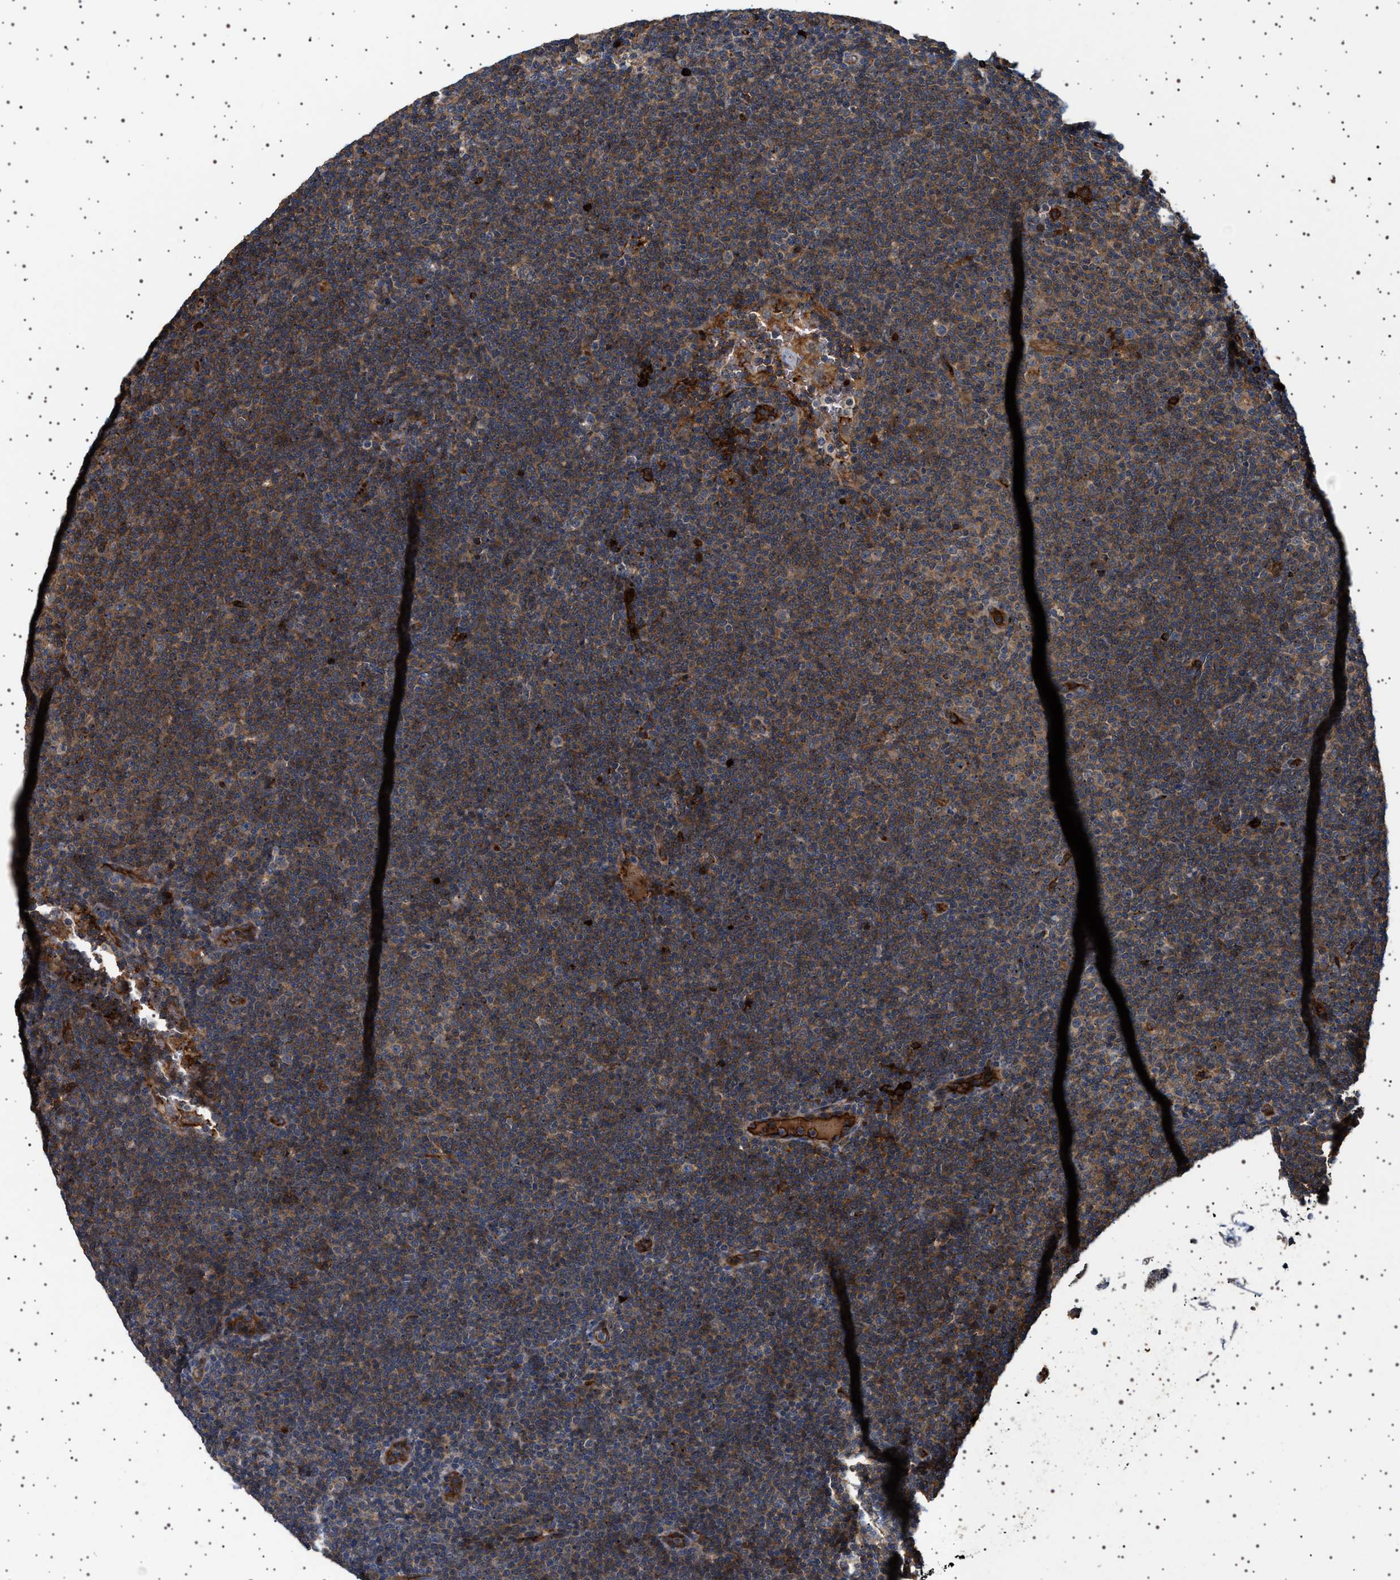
{"staining": {"intensity": "moderate", "quantity": ">75%", "location": "cytoplasmic/membranous"}, "tissue": "lymphoma", "cell_type": "Tumor cells", "image_type": "cancer", "snomed": [{"axis": "morphology", "description": "Malignant lymphoma, non-Hodgkin's type, Low grade"}, {"axis": "topography", "description": "Lymph node"}], "caption": "Lymphoma tissue reveals moderate cytoplasmic/membranous expression in about >75% of tumor cells", "gene": "FICD", "patient": {"sex": "female", "age": 53}}